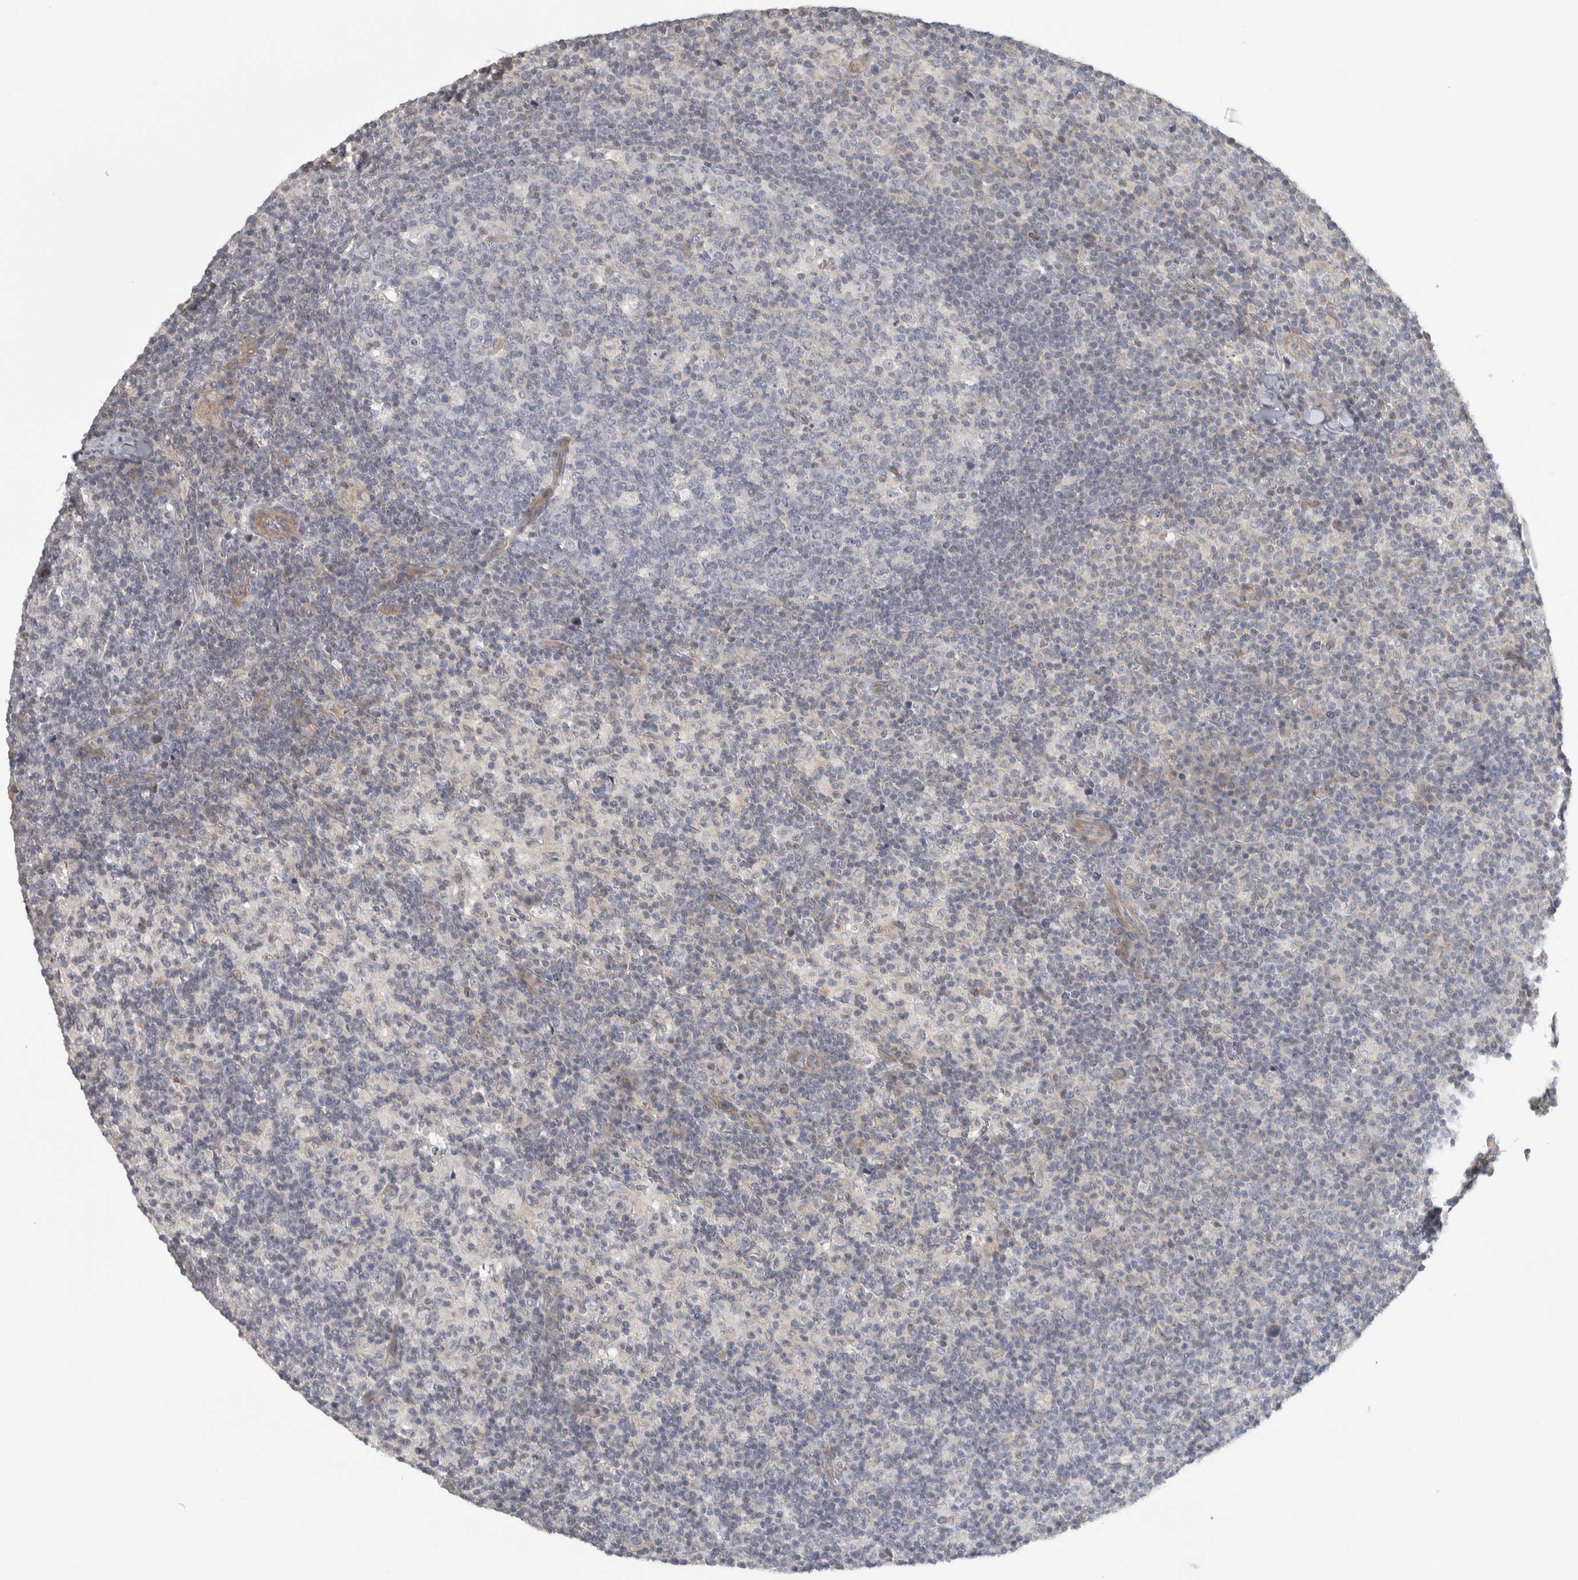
{"staining": {"intensity": "negative", "quantity": "none", "location": "none"}, "tissue": "lymph node", "cell_type": "Germinal center cells", "image_type": "normal", "snomed": [{"axis": "morphology", "description": "Normal tissue, NOS"}, {"axis": "morphology", "description": "Inflammation, NOS"}, {"axis": "topography", "description": "Lymph node"}], "caption": "DAB immunohistochemical staining of benign lymph node demonstrates no significant staining in germinal center cells.", "gene": "DCXR", "patient": {"sex": "male", "age": 55}}